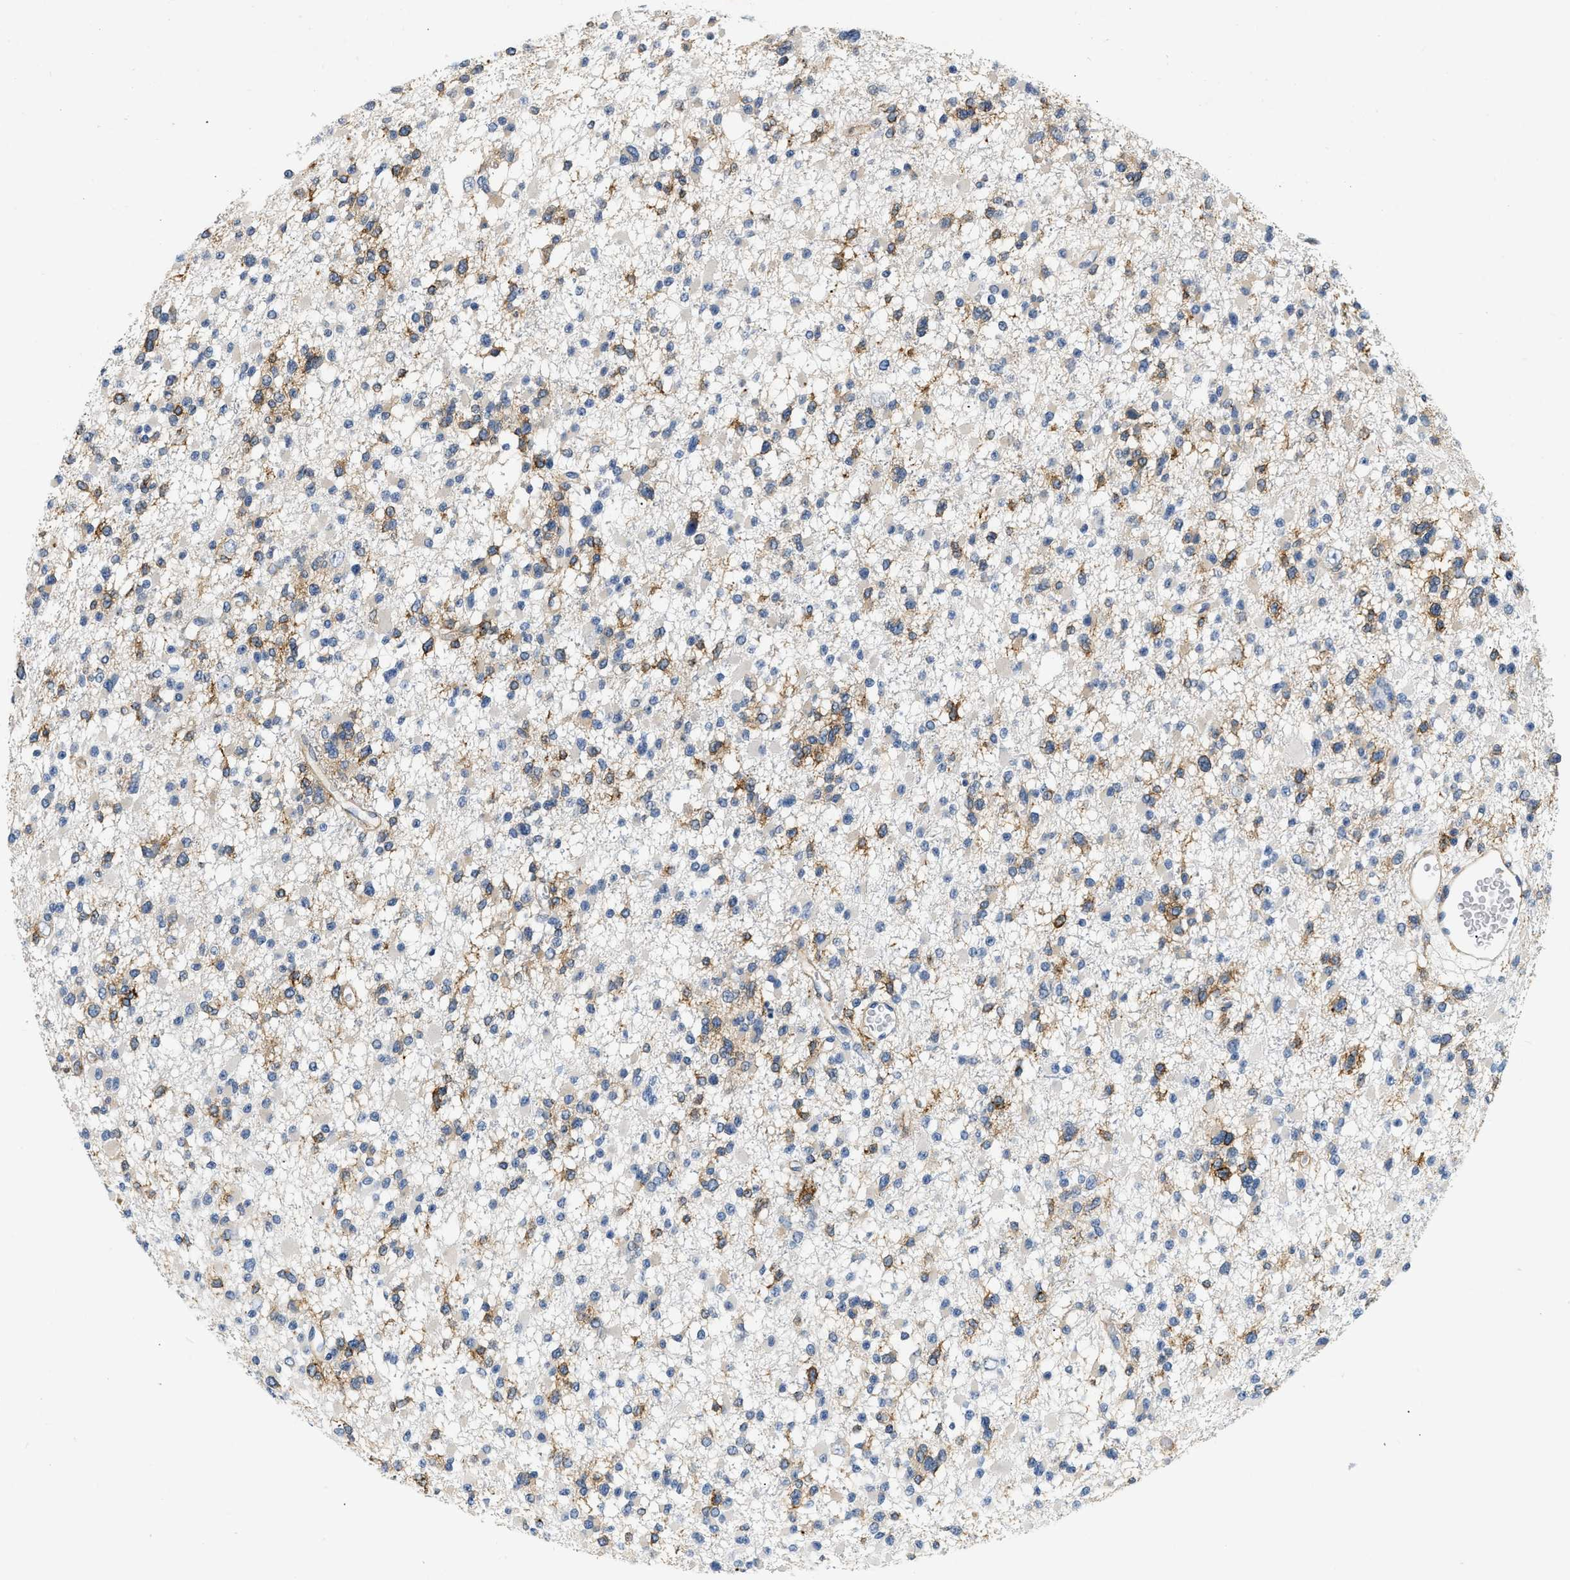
{"staining": {"intensity": "moderate", "quantity": "<25%", "location": "cytoplasmic/membranous"}, "tissue": "glioma", "cell_type": "Tumor cells", "image_type": "cancer", "snomed": [{"axis": "morphology", "description": "Glioma, malignant, Low grade"}, {"axis": "topography", "description": "Brain"}], "caption": "Glioma stained with a protein marker displays moderate staining in tumor cells.", "gene": "PDGFRA", "patient": {"sex": "female", "age": 22}}